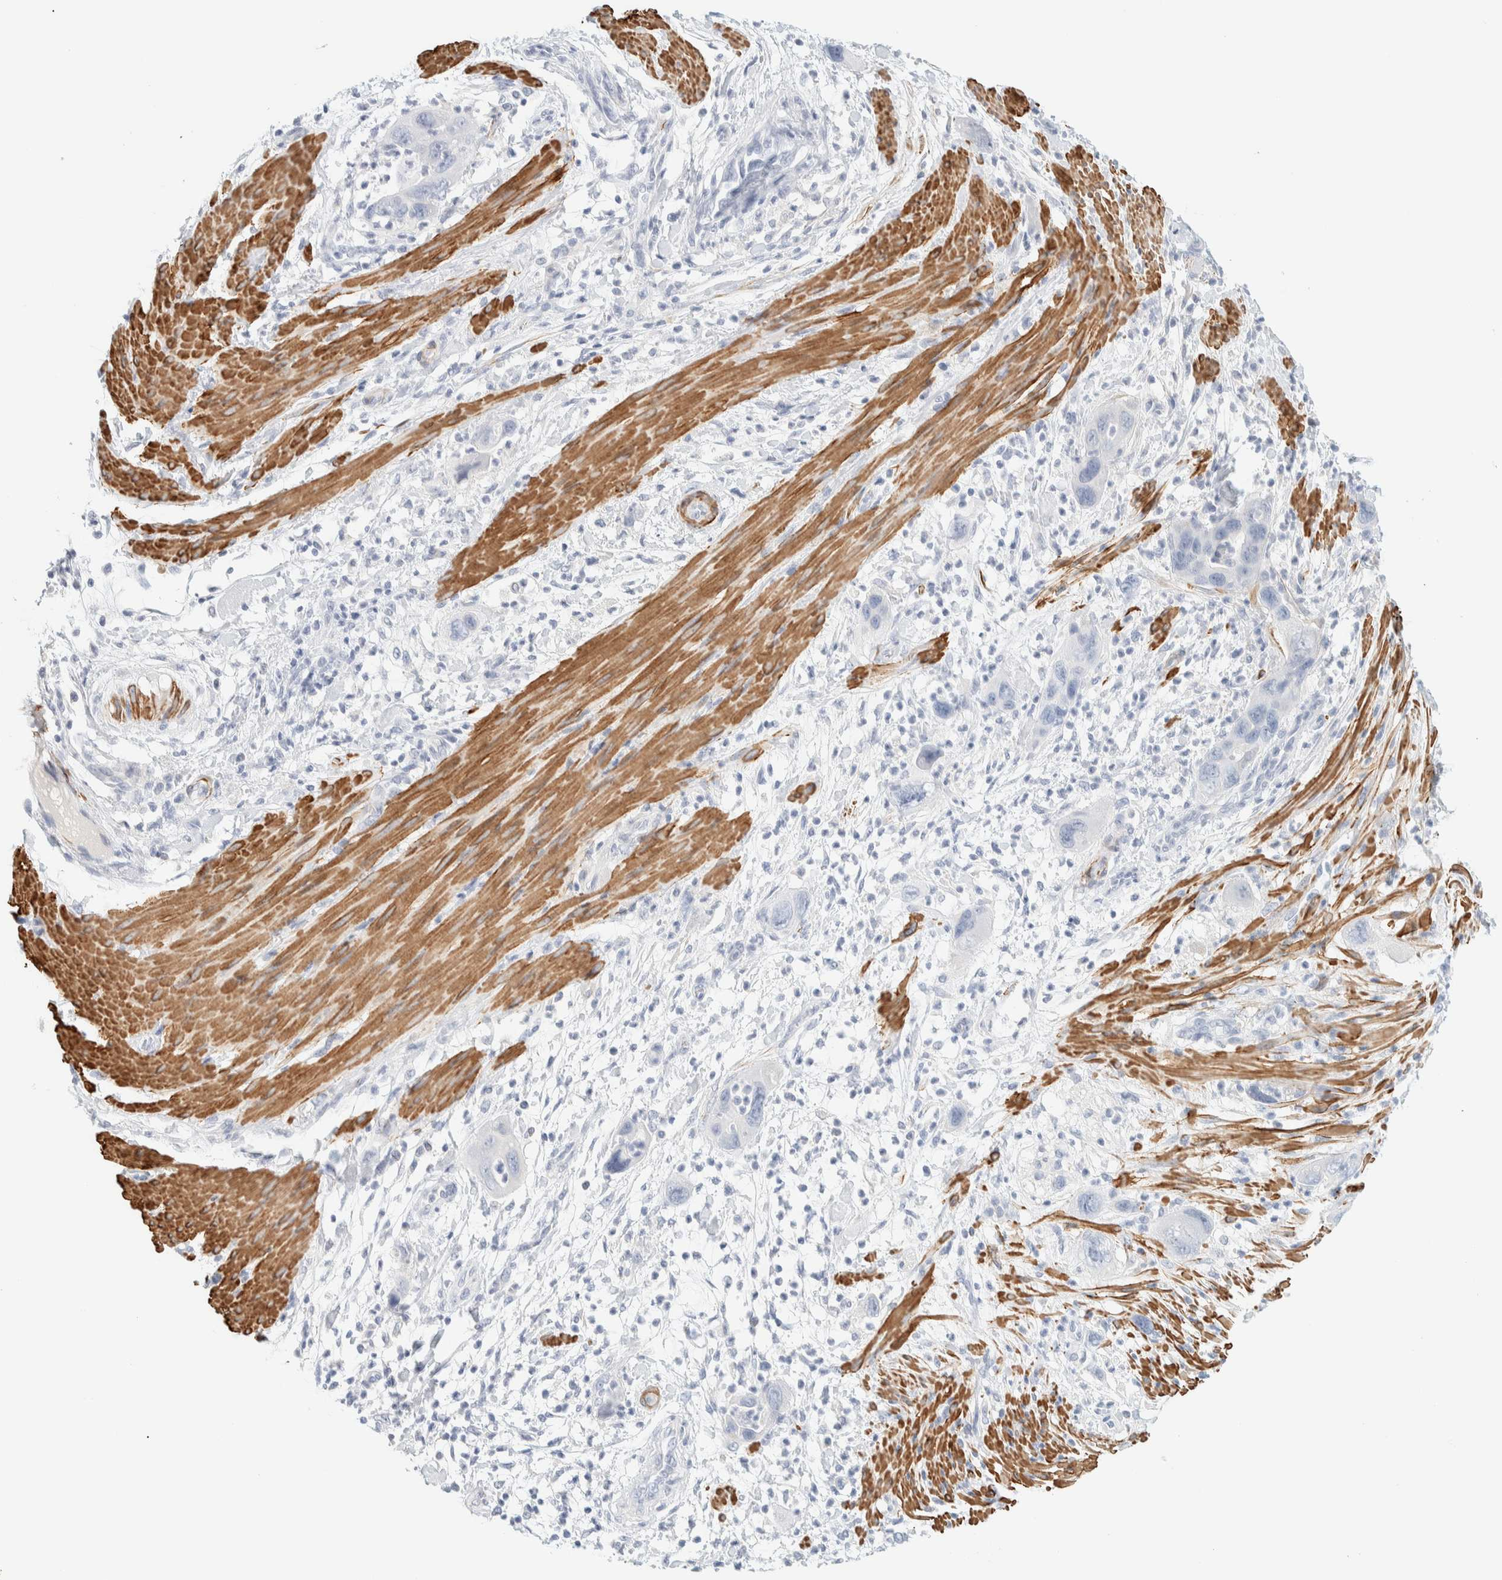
{"staining": {"intensity": "negative", "quantity": "none", "location": "none"}, "tissue": "pancreatic cancer", "cell_type": "Tumor cells", "image_type": "cancer", "snomed": [{"axis": "morphology", "description": "Adenocarcinoma, NOS"}, {"axis": "topography", "description": "Pancreas"}], "caption": "This is a image of immunohistochemistry (IHC) staining of pancreatic adenocarcinoma, which shows no positivity in tumor cells.", "gene": "AFMID", "patient": {"sex": "female", "age": 71}}